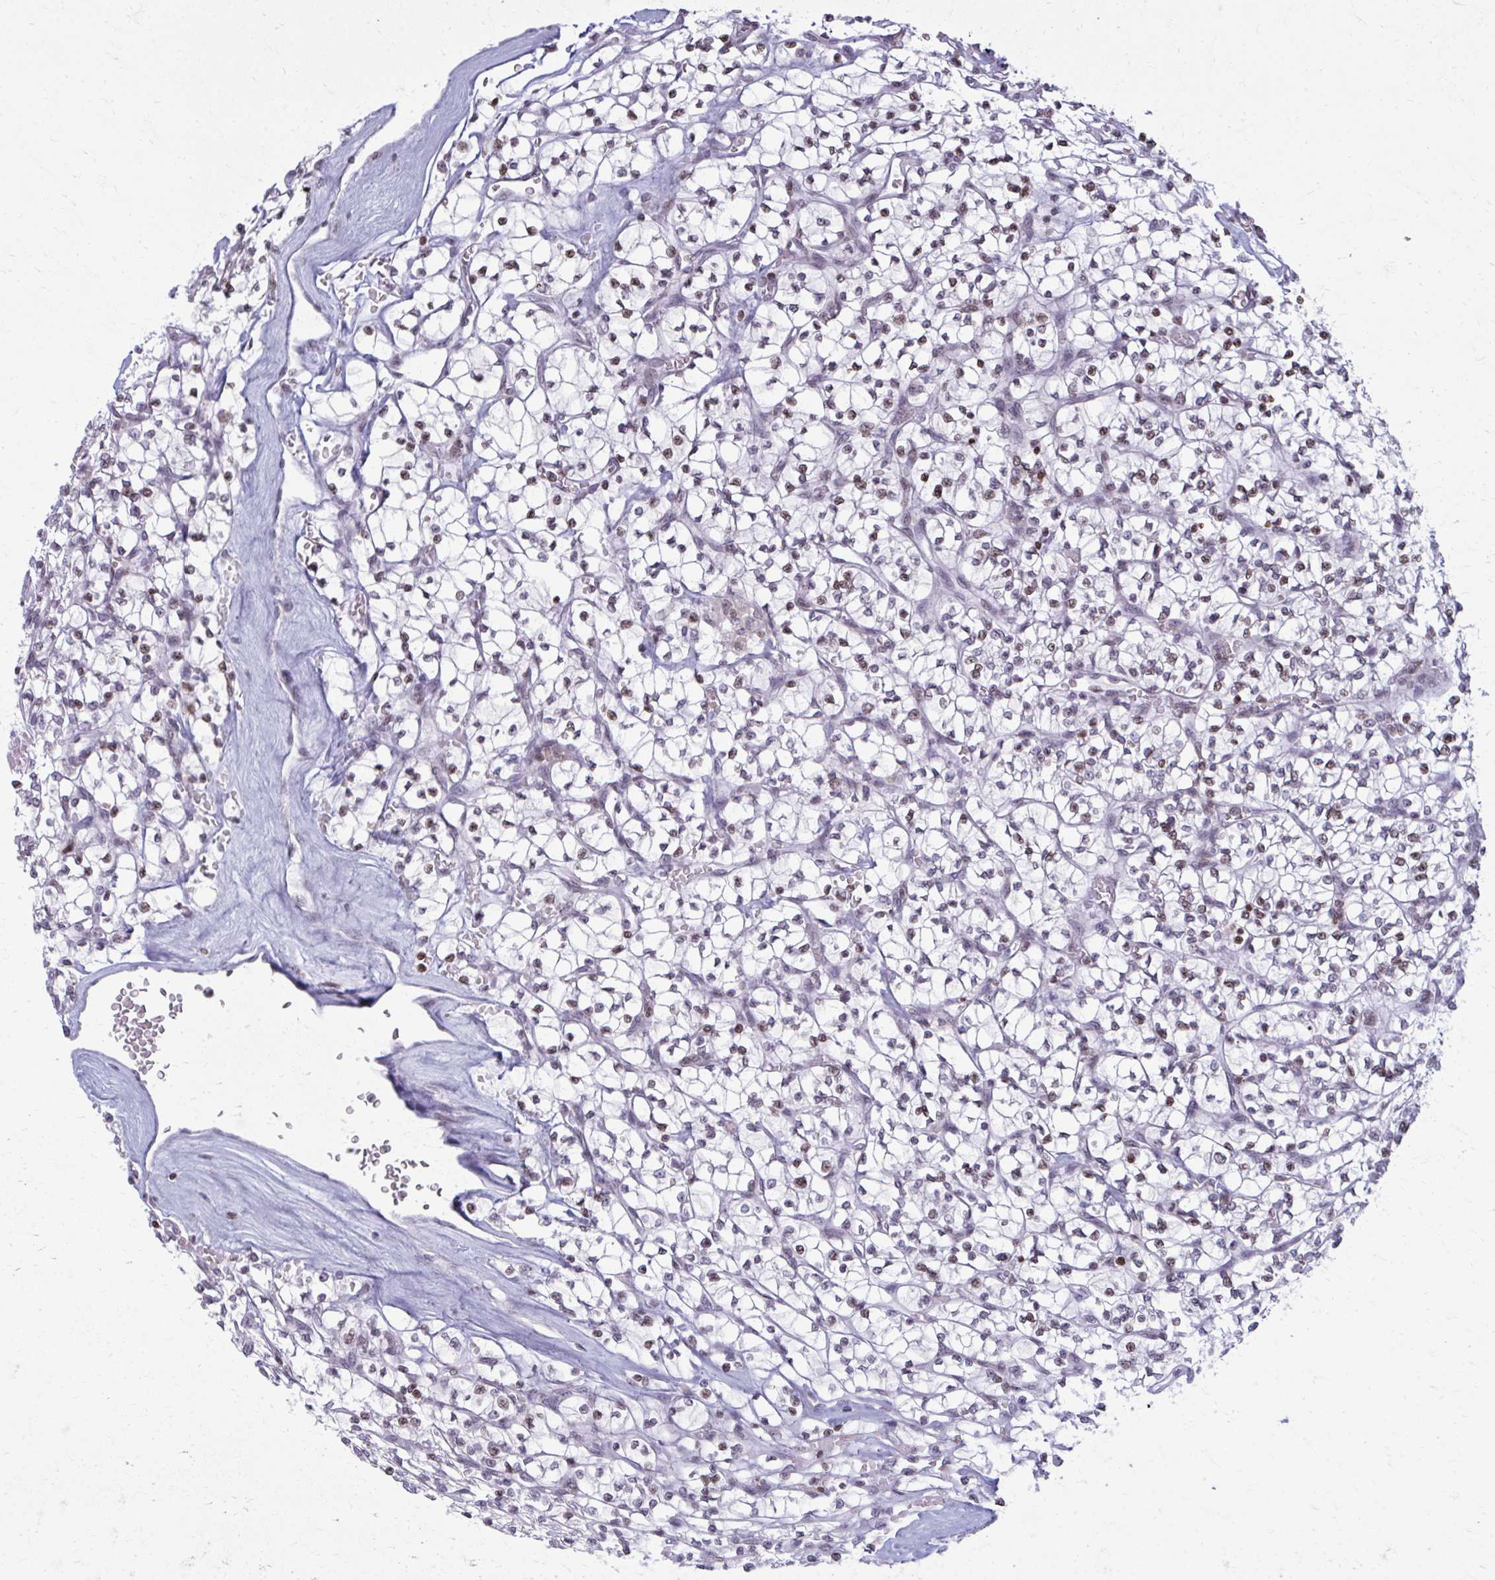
{"staining": {"intensity": "weak", "quantity": "25%-75%", "location": "nuclear"}, "tissue": "renal cancer", "cell_type": "Tumor cells", "image_type": "cancer", "snomed": [{"axis": "morphology", "description": "Adenocarcinoma, NOS"}, {"axis": "topography", "description": "Kidney"}], "caption": "IHC image of human adenocarcinoma (renal) stained for a protein (brown), which demonstrates low levels of weak nuclear positivity in approximately 25%-75% of tumor cells.", "gene": "AP5M1", "patient": {"sex": "female", "age": 64}}